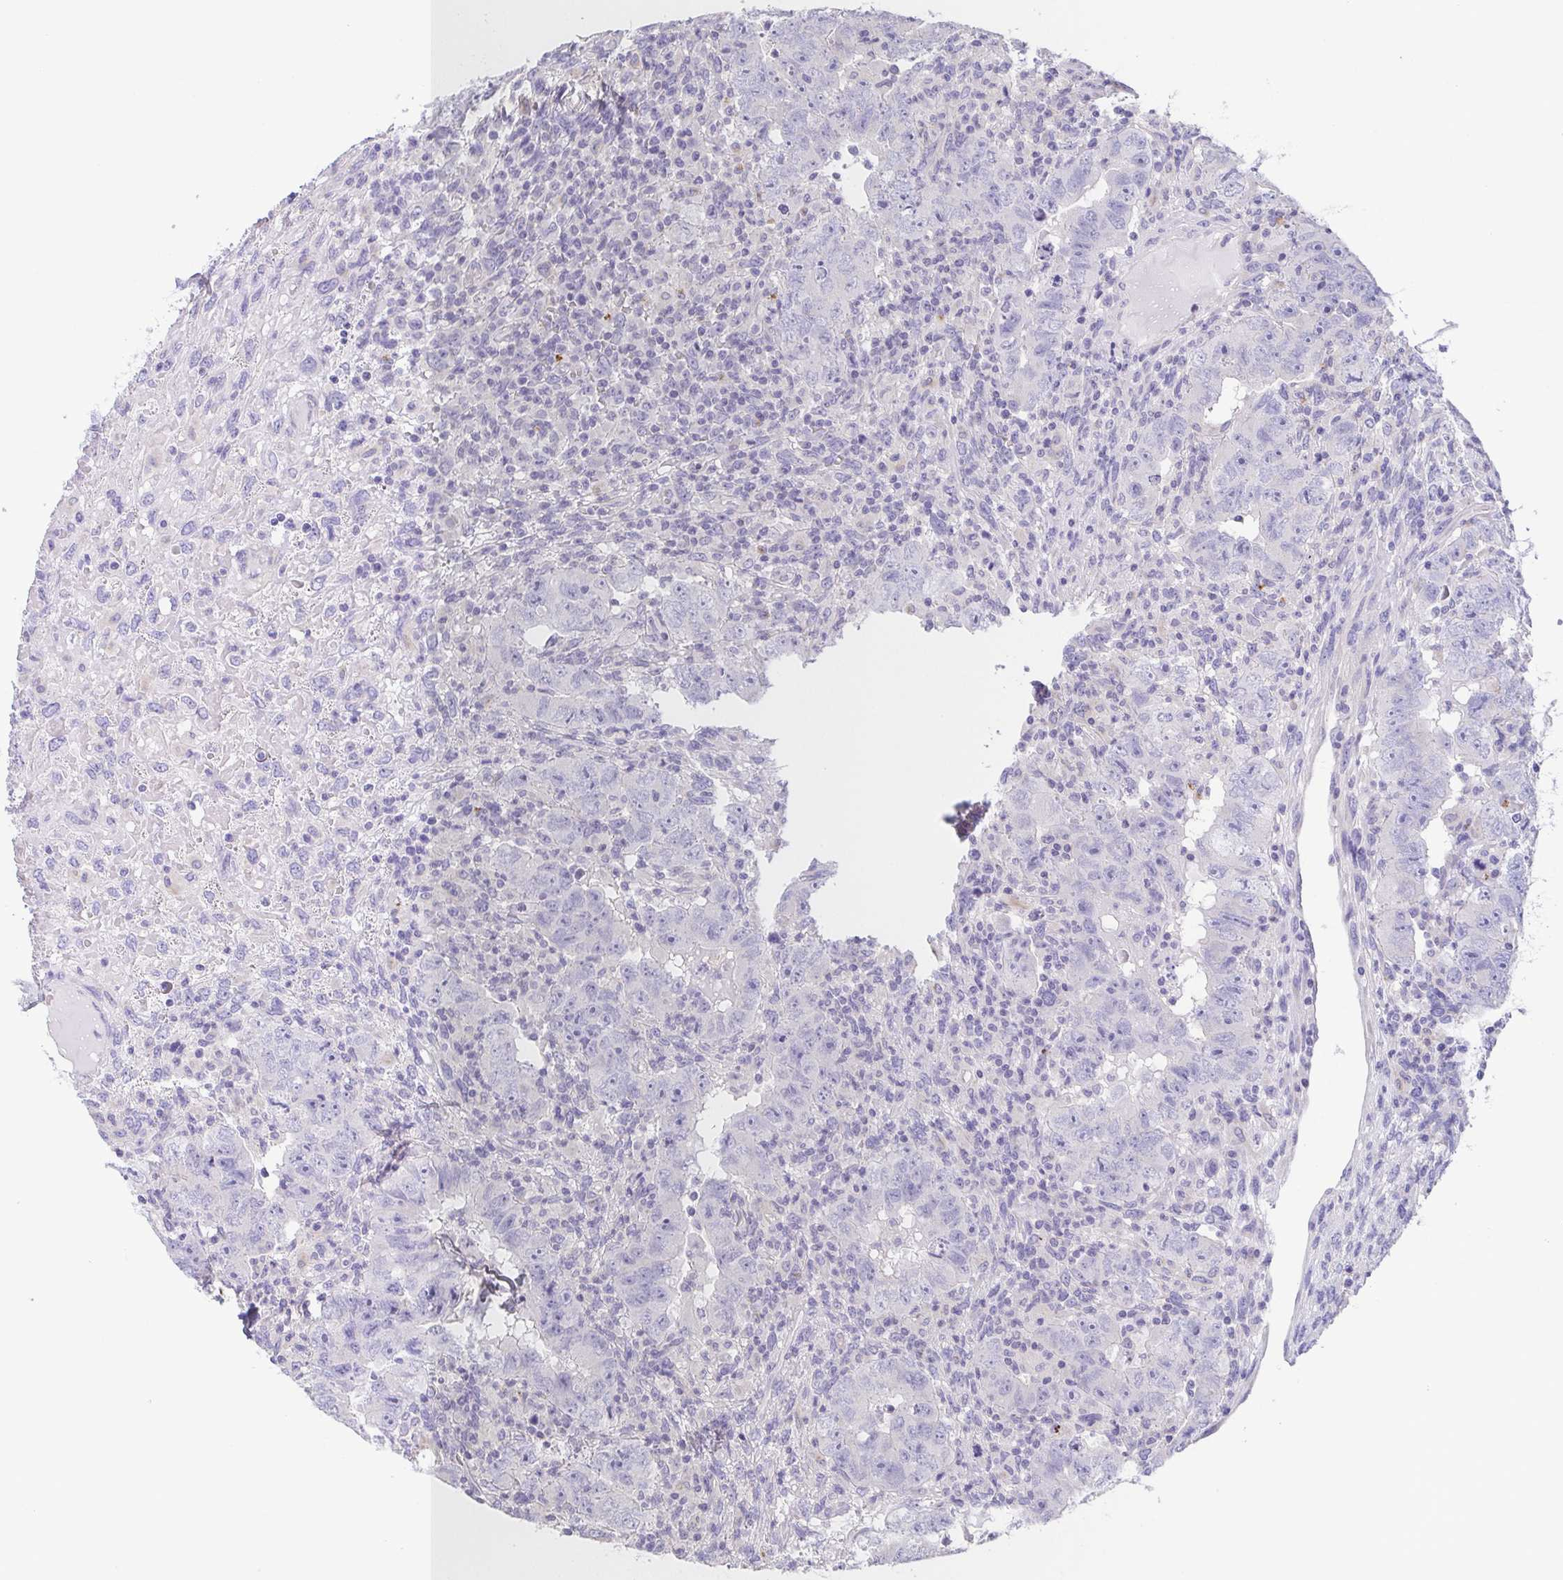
{"staining": {"intensity": "negative", "quantity": "none", "location": "none"}, "tissue": "testis cancer", "cell_type": "Tumor cells", "image_type": "cancer", "snomed": [{"axis": "morphology", "description": "Carcinoma, Embryonal, NOS"}, {"axis": "topography", "description": "Testis"}], "caption": "The image demonstrates no significant staining in tumor cells of testis cancer (embryonal carcinoma). Brightfield microscopy of immunohistochemistry stained with DAB (3,3'-diaminobenzidine) (brown) and hematoxylin (blue), captured at high magnification.", "gene": "PKDREJ", "patient": {"sex": "male", "age": 24}}